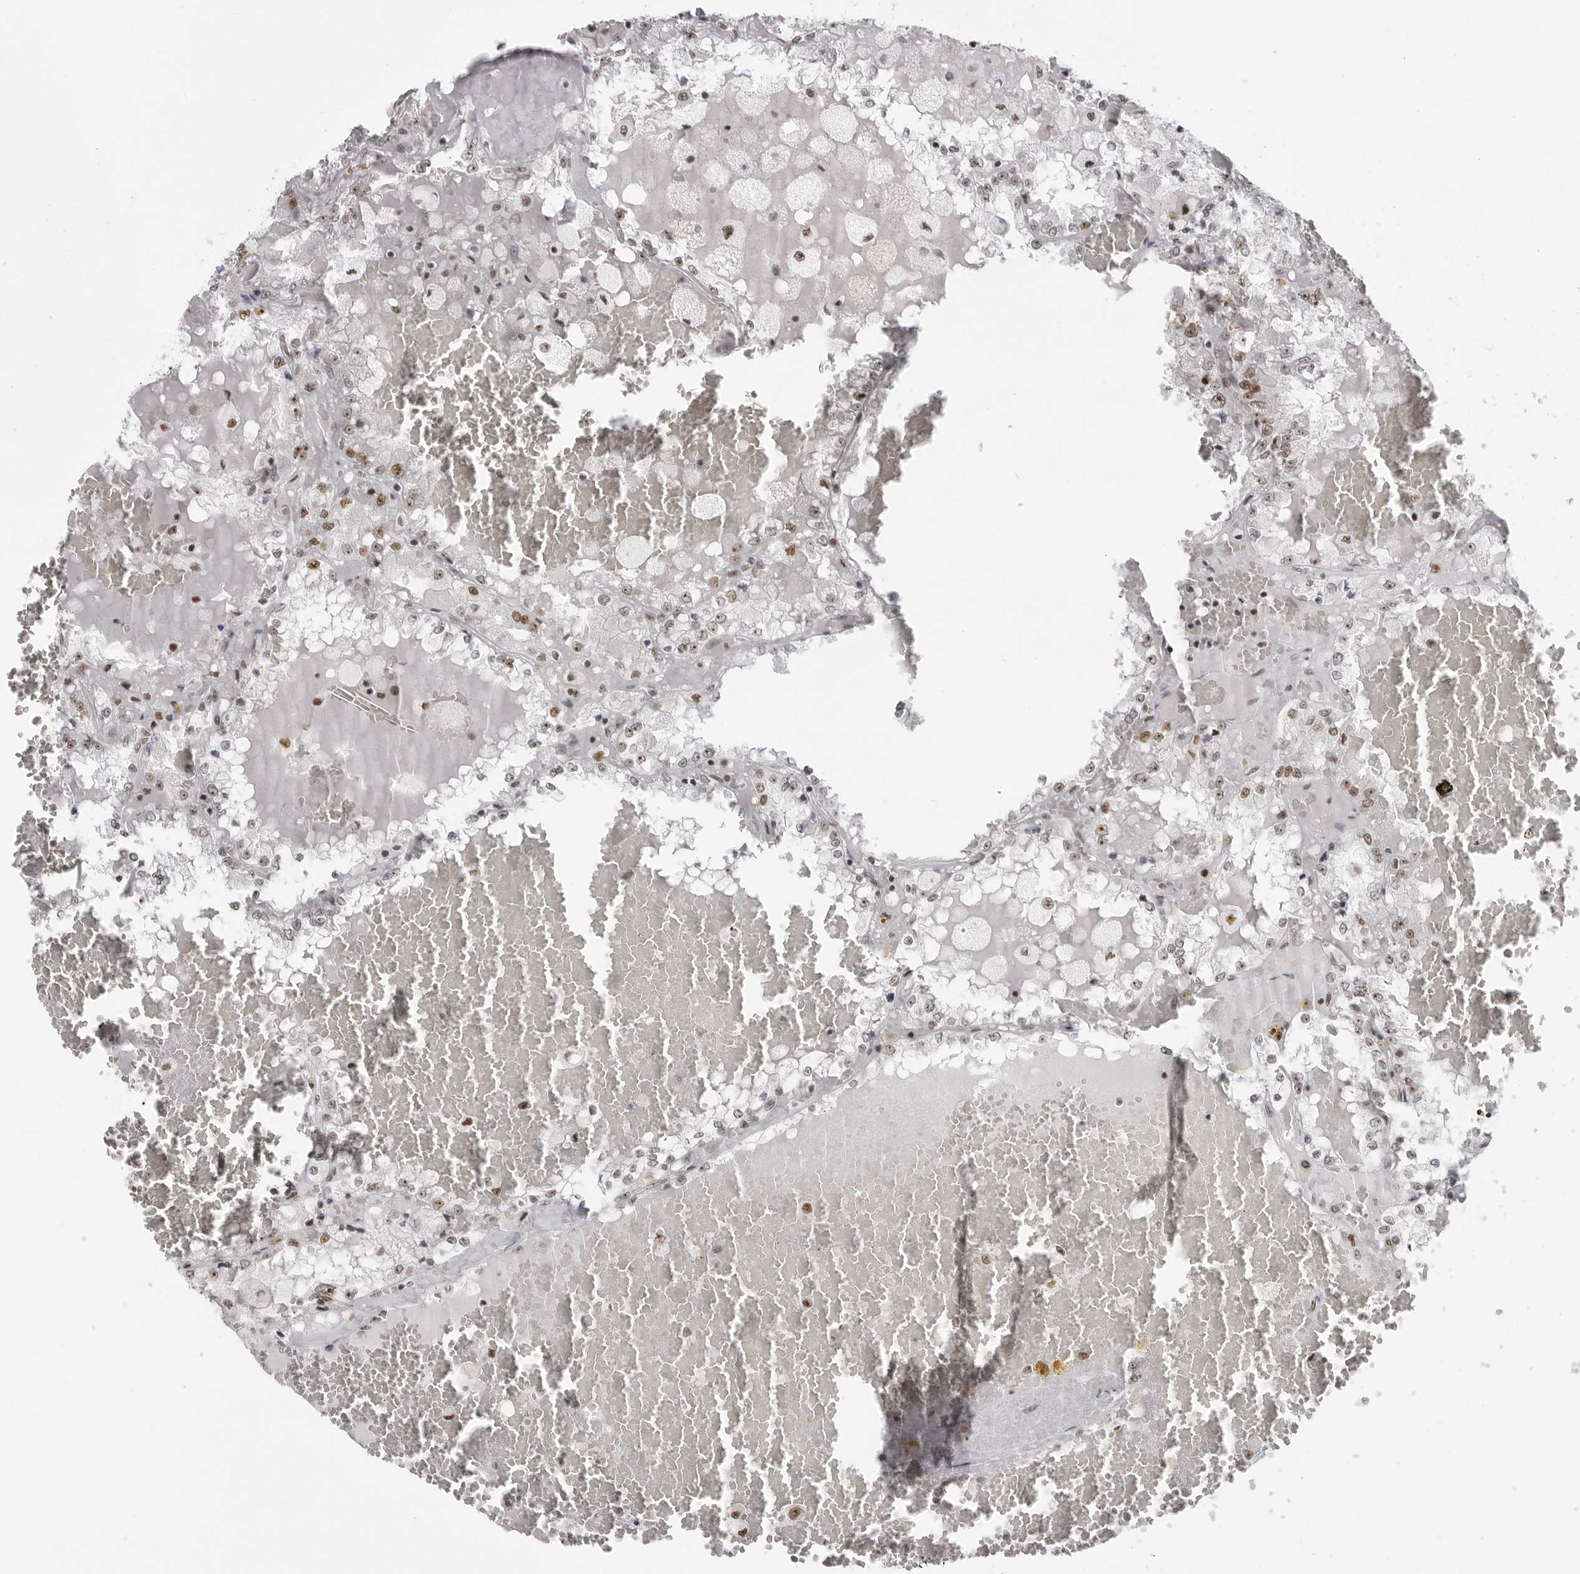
{"staining": {"intensity": "moderate", "quantity": ">75%", "location": "nuclear"}, "tissue": "renal cancer", "cell_type": "Tumor cells", "image_type": "cancer", "snomed": [{"axis": "morphology", "description": "Adenocarcinoma, NOS"}, {"axis": "topography", "description": "Kidney"}], "caption": "Brown immunohistochemical staining in renal cancer displays moderate nuclear staining in approximately >75% of tumor cells. (DAB (3,3'-diaminobenzidine) IHC, brown staining for protein, blue staining for nuclei).", "gene": "DHX9", "patient": {"sex": "female", "age": 56}}